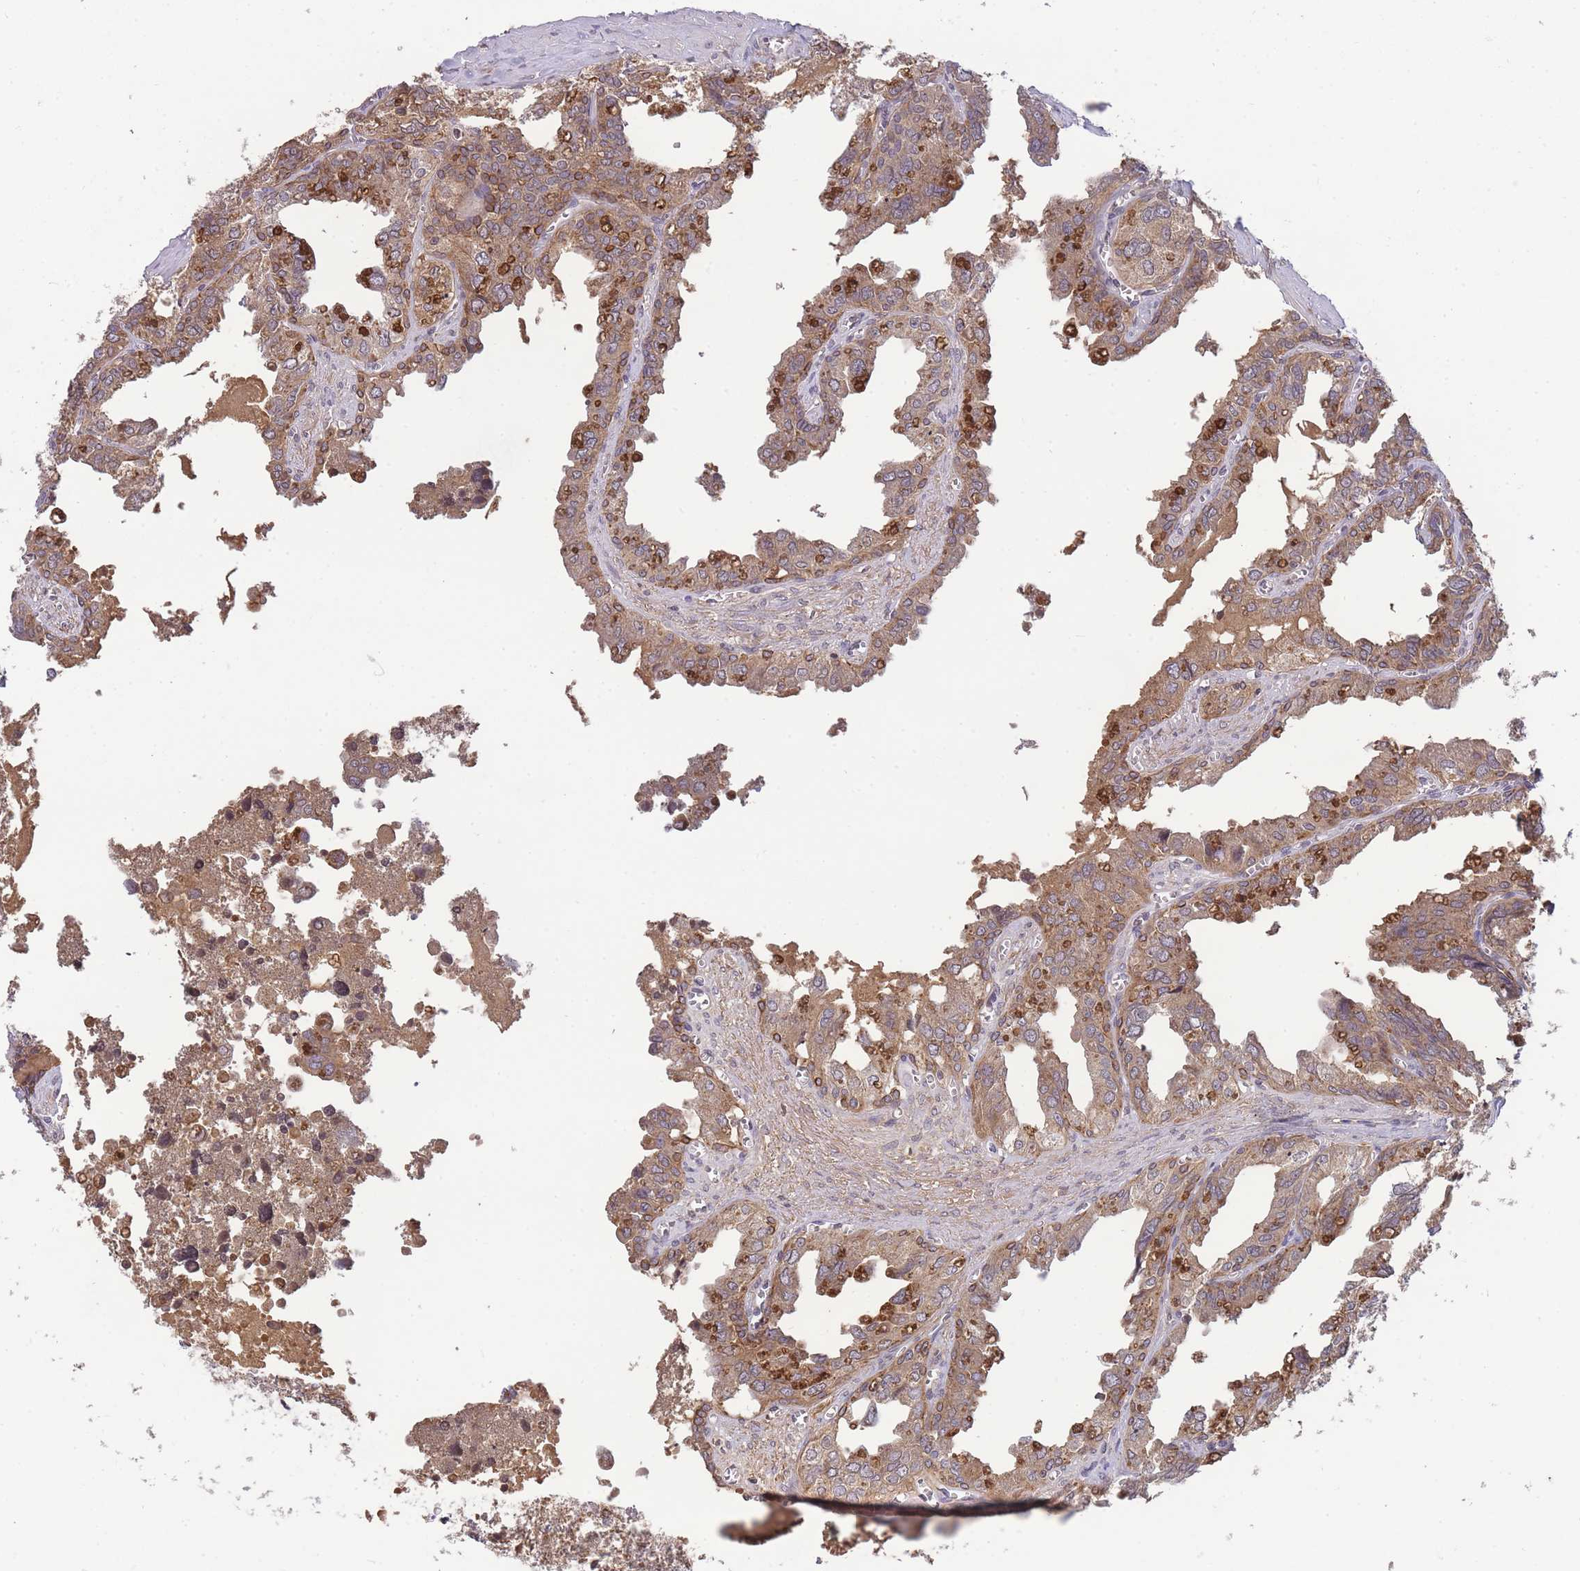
{"staining": {"intensity": "moderate", "quantity": "25%-75%", "location": "cytoplasmic/membranous"}, "tissue": "seminal vesicle", "cell_type": "Glandular cells", "image_type": "normal", "snomed": [{"axis": "morphology", "description": "Normal tissue, NOS"}, {"axis": "topography", "description": "Seminal veicle"}], "caption": "IHC image of unremarkable seminal vesicle stained for a protein (brown), which demonstrates medium levels of moderate cytoplasmic/membranous expression in approximately 25%-75% of glandular cells.", "gene": "RALGDS", "patient": {"sex": "male", "age": 67}}